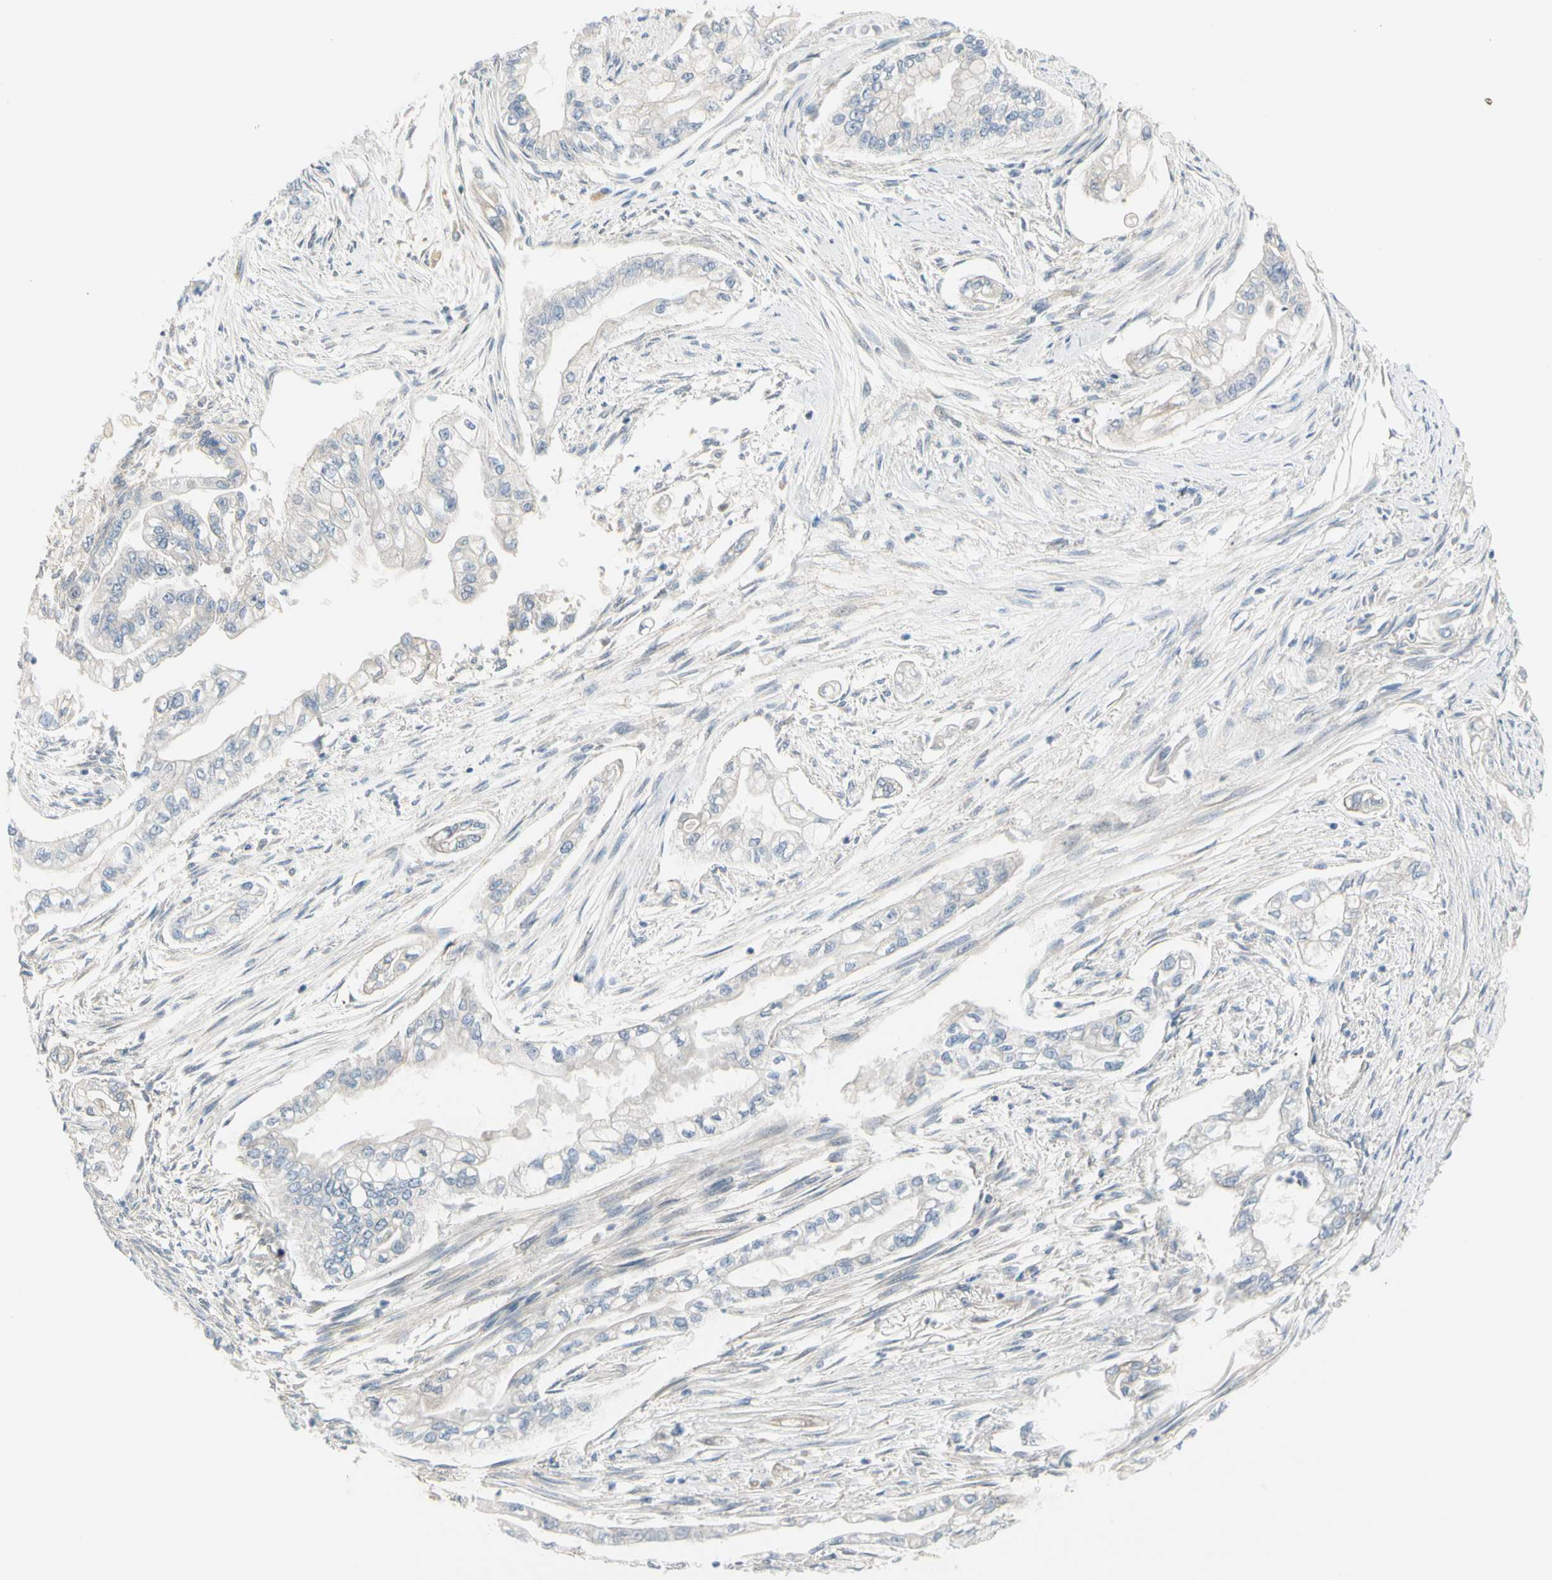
{"staining": {"intensity": "negative", "quantity": "none", "location": "none"}, "tissue": "pancreatic cancer", "cell_type": "Tumor cells", "image_type": "cancer", "snomed": [{"axis": "morphology", "description": "Normal tissue, NOS"}, {"axis": "topography", "description": "Pancreas"}], "caption": "Protein analysis of pancreatic cancer demonstrates no significant positivity in tumor cells. (Brightfield microscopy of DAB (3,3'-diaminobenzidine) immunohistochemistry (IHC) at high magnification).", "gene": "NFKB2", "patient": {"sex": "male", "age": 42}}